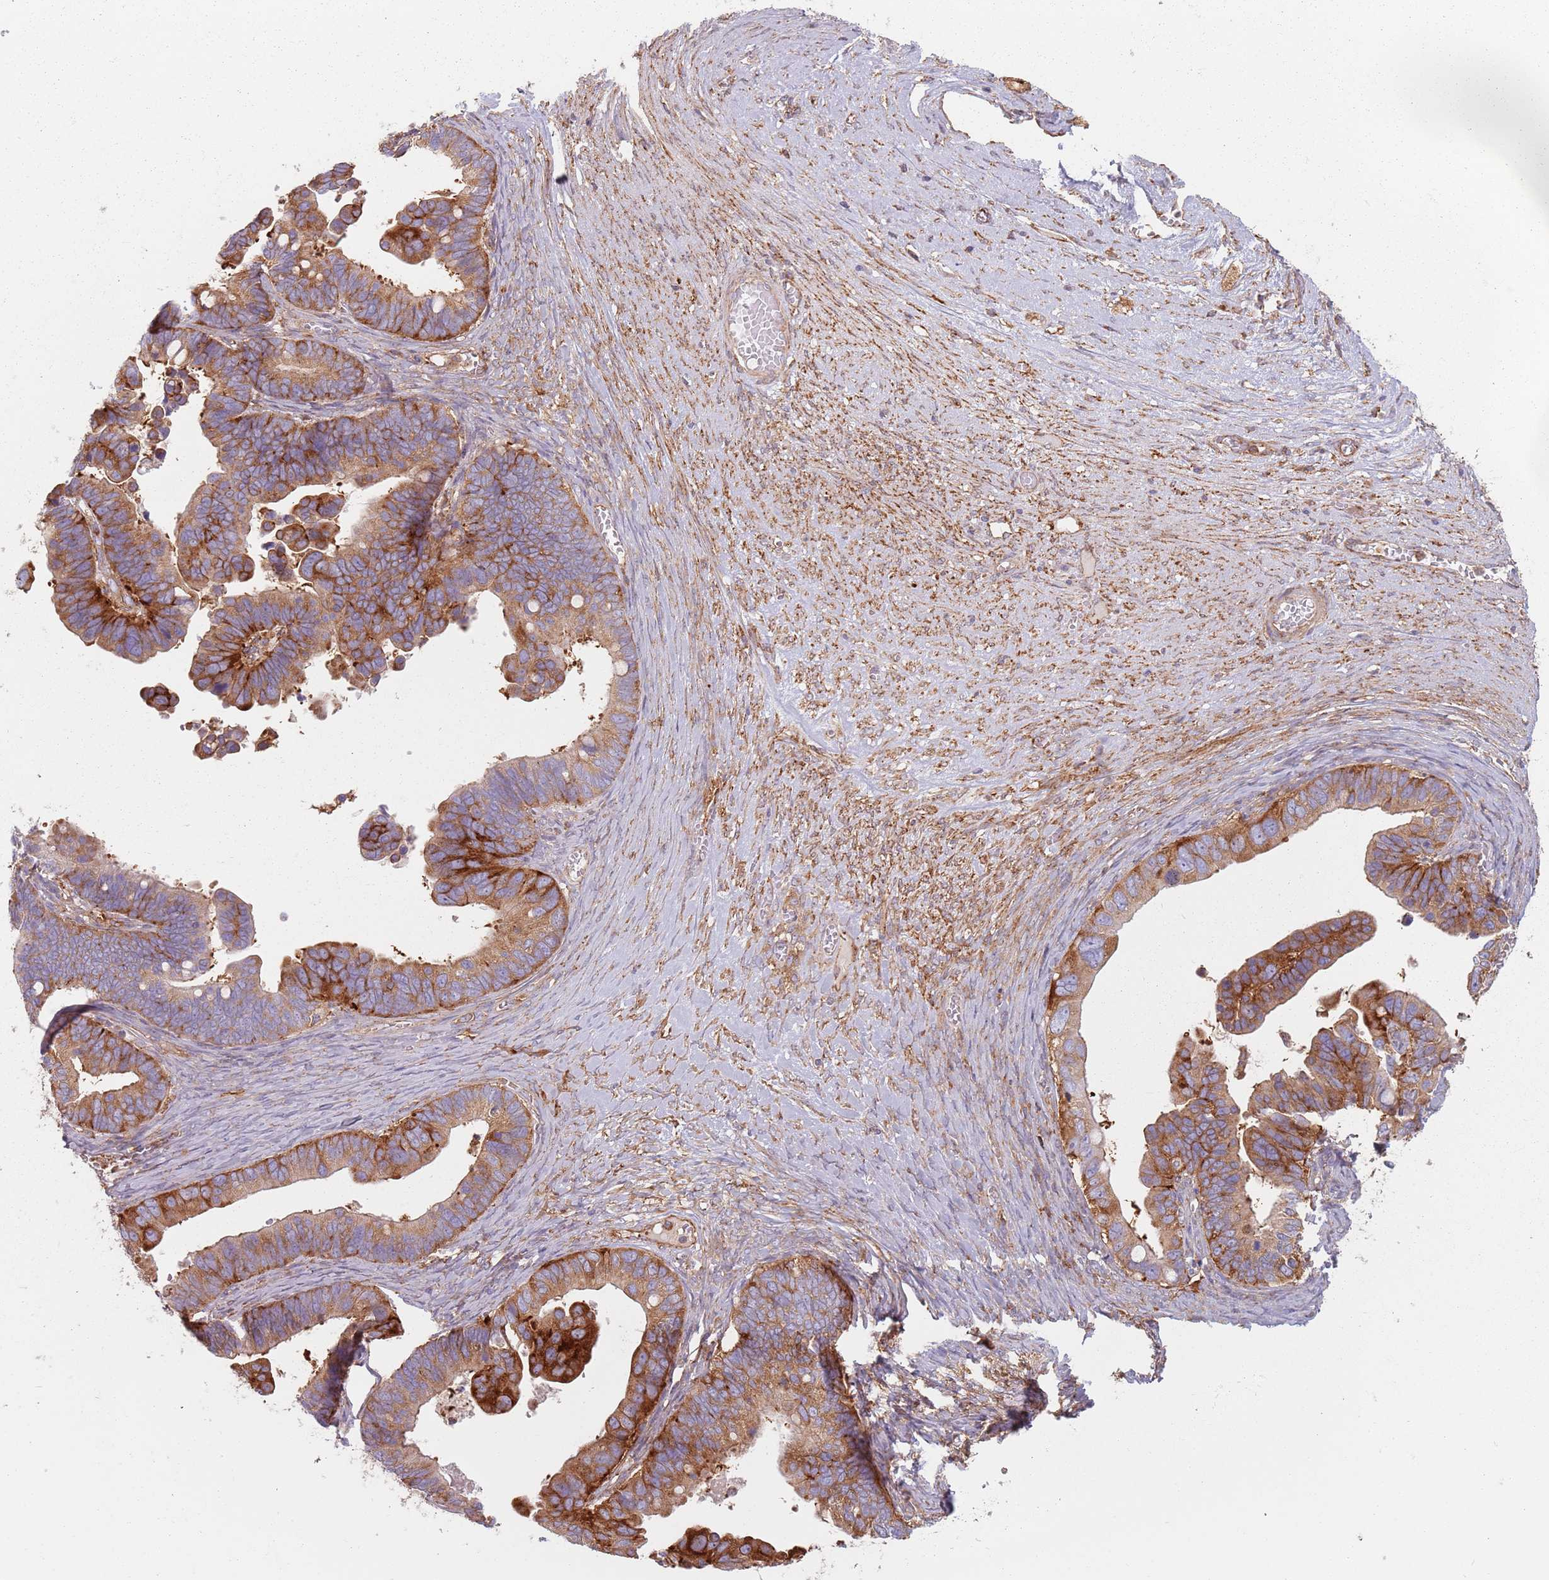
{"staining": {"intensity": "strong", "quantity": ">75%", "location": "cytoplasmic/membranous"}, "tissue": "ovarian cancer", "cell_type": "Tumor cells", "image_type": "cancer", "snomed": [{"axis": "morphology", "description": "Cystadenocarcinoma, serous, NOS"}, {"axis": "topography", "description": "Ovary"}], "caption": "IHC staining of serous cystadenocarcinoma (ovarian), which exhibits high levels of strong cytoplasmic/membranous staining in about >75% of tumor cells indicating strong cytoplasmic/membranous protein positivity. The staining was performed using DAB (brown) for protein detection and nuclei were counterstained in hematoxylin (blue).", "gene": "TPD52L2", "patient": {"sex": "female", "age": 56}}